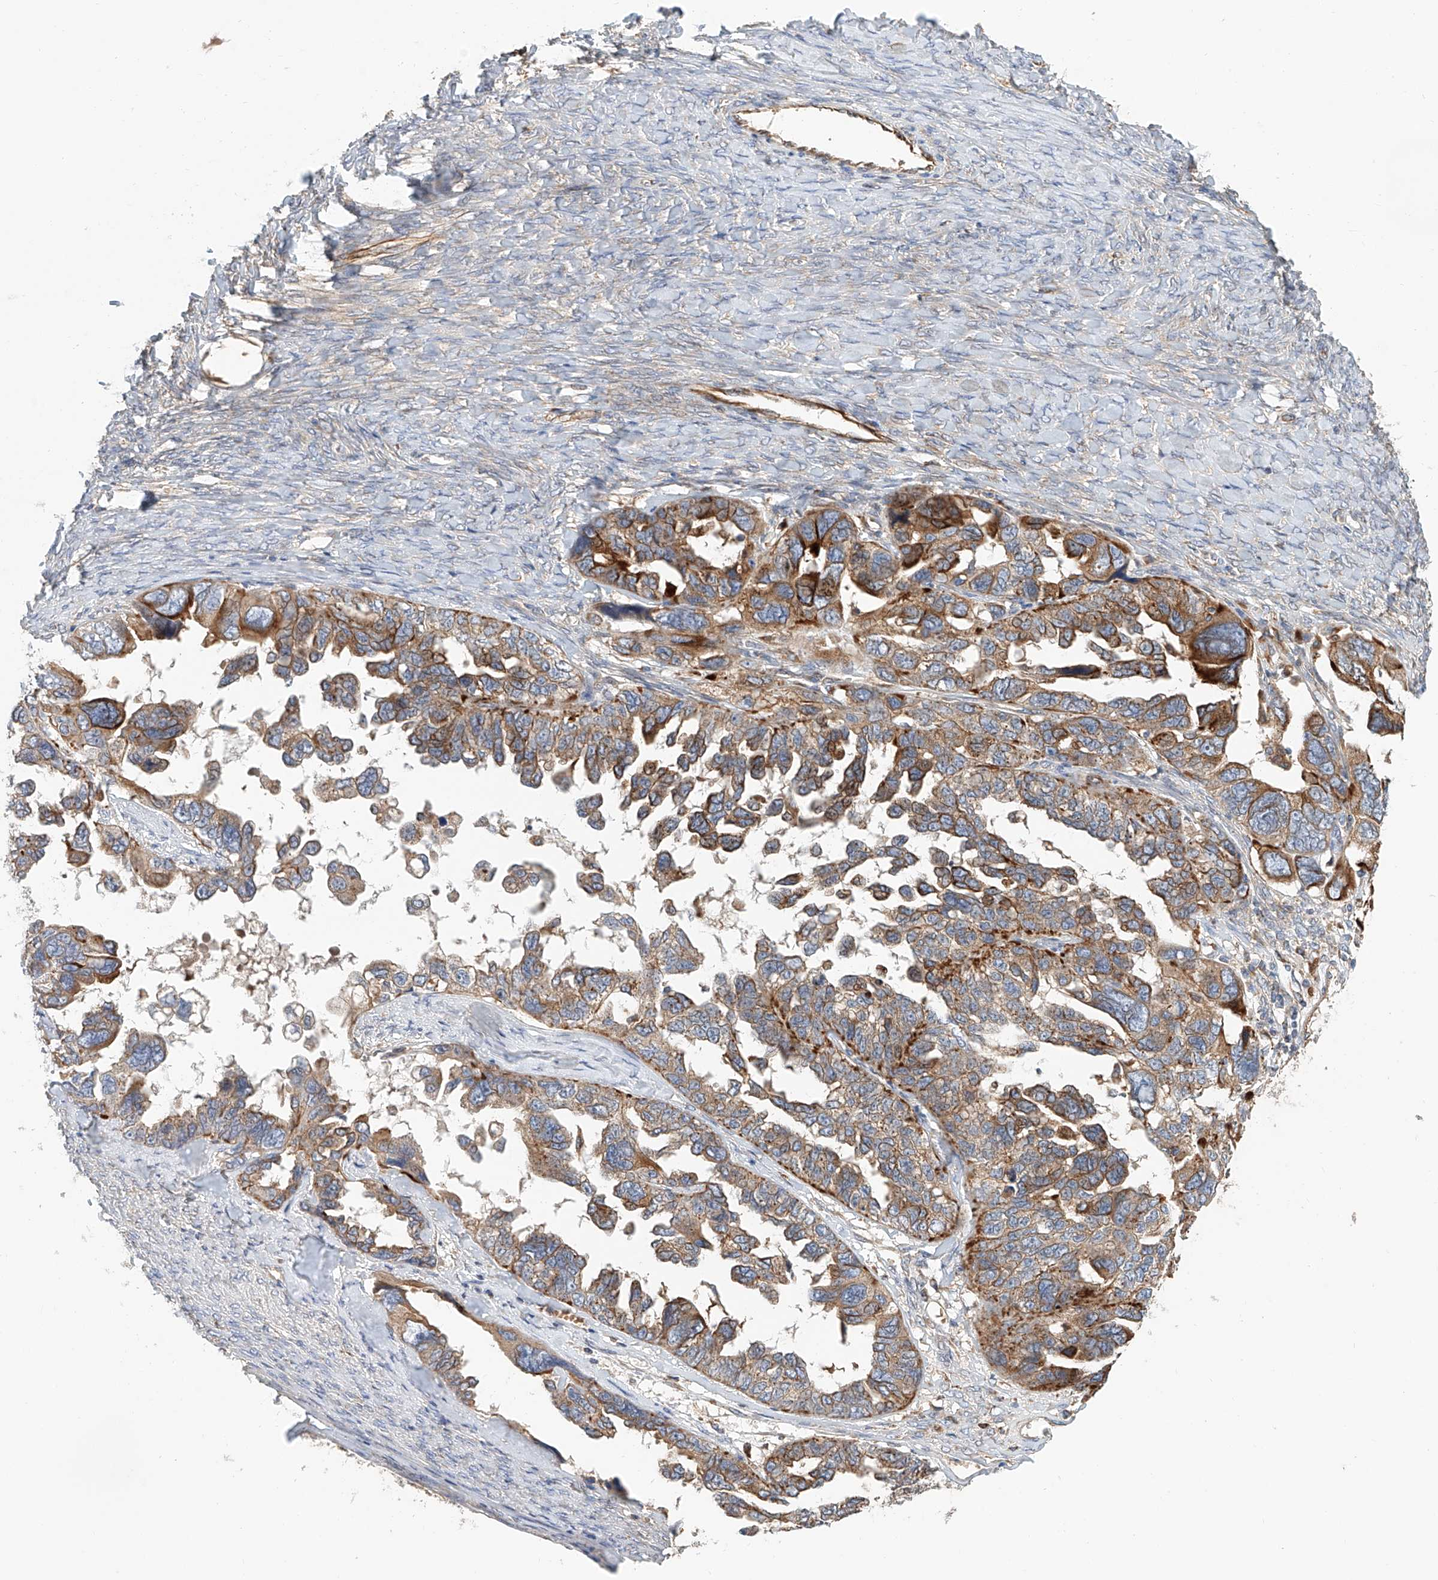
{"staining": {"intensity": "moderate", "quantity": ">75%", "location": "cytoplasmic/membranous"}, "tissue": "ovarian cancer", "cell_type": "Tumor cells", "image_type": "cancer", "snomed": [{"axis": "morphology", "description": "Cystadenocarcinoma, serous, NOS"}, {"axis": "topography", "description": "Ovary"}], "caption": "Protein expression analysis of ovarian cancer exhibits moderate cytoplasmic/membranous staining in about >75% of tumor cells.", "gene": "HGSNAT", "patient": {"sex": "female", "age": 79}}